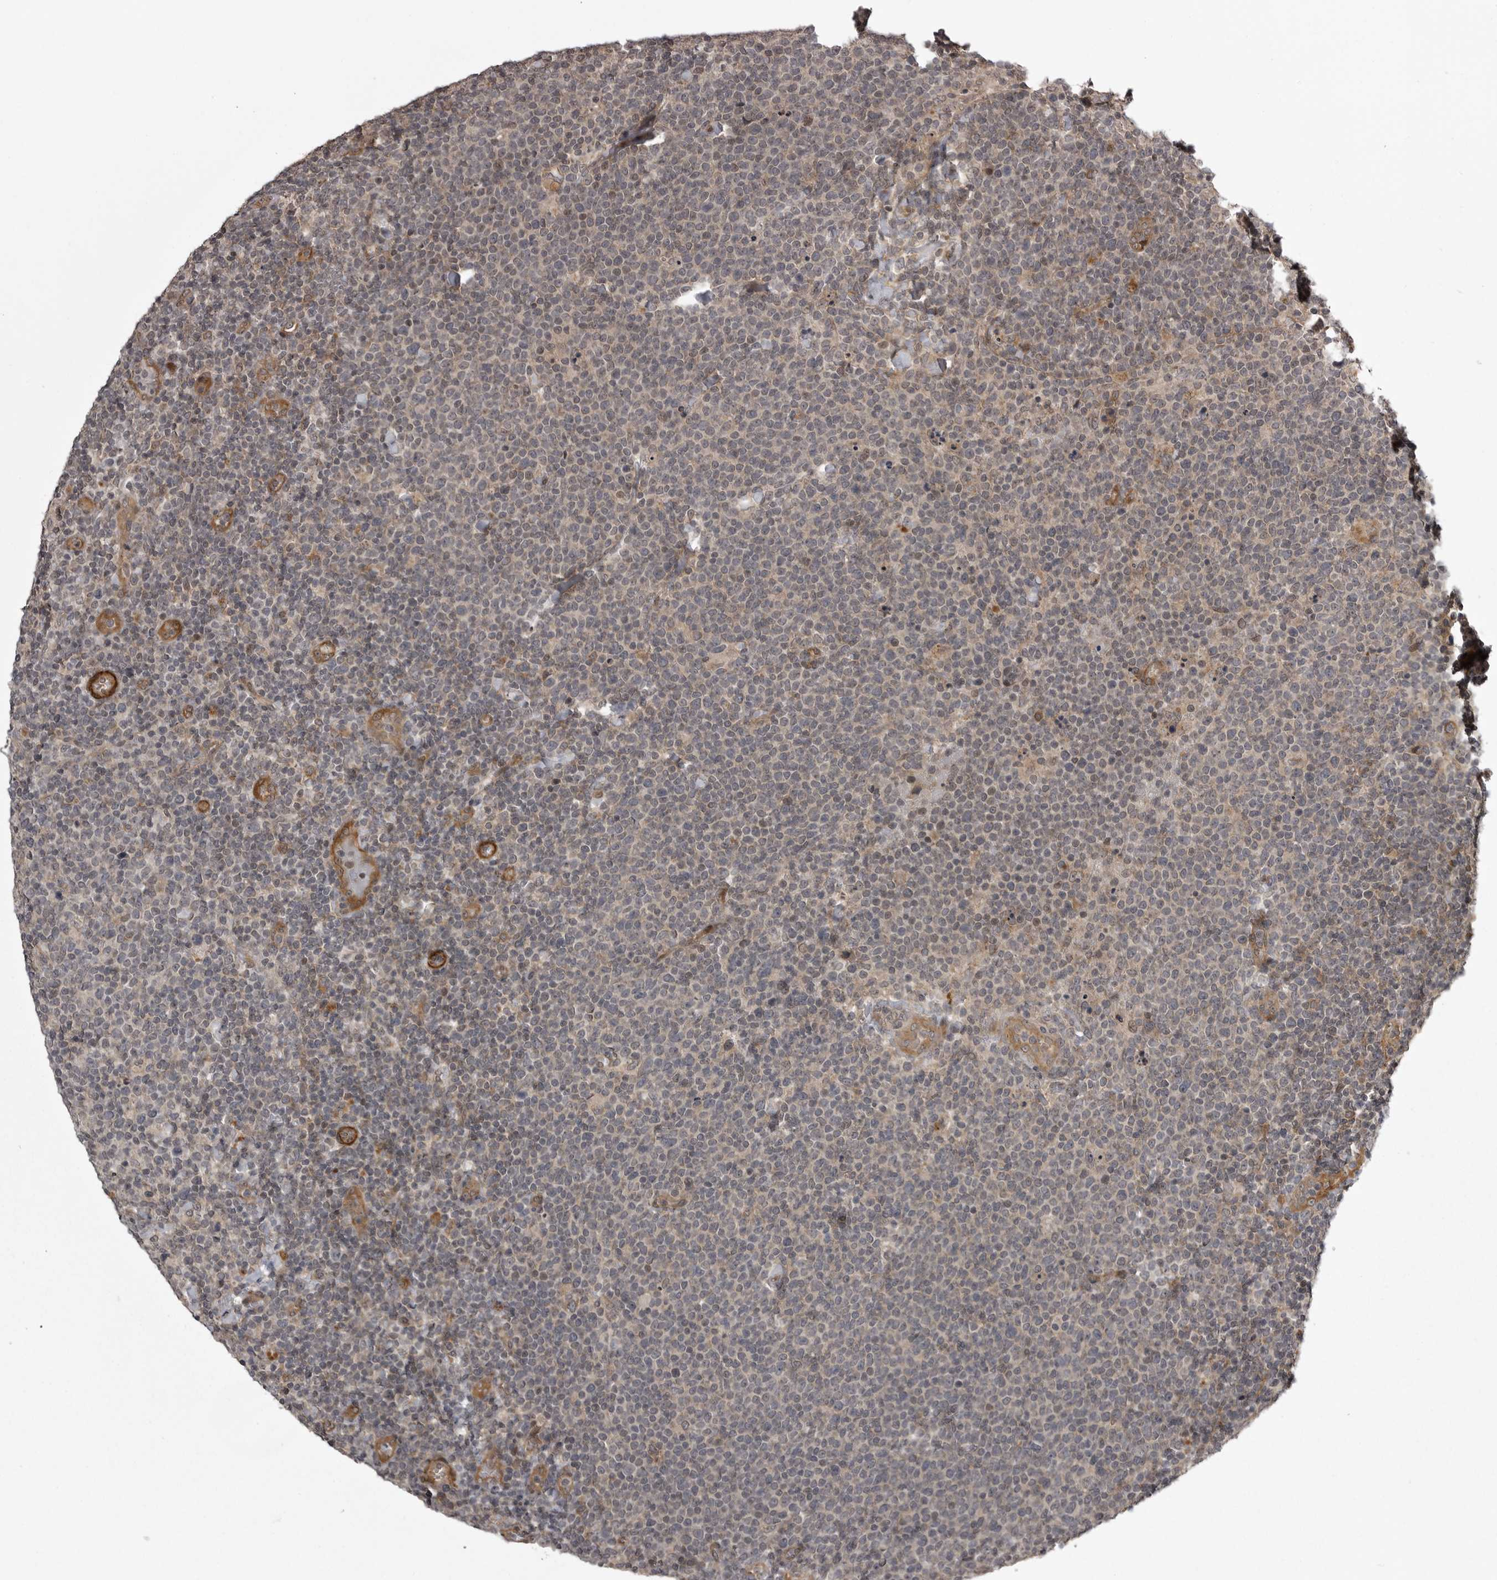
{"staining": {"intensity": "negative", "quantity": "none", "location": "none"}, "tissue": "lymphoma", "cell_type": "Tumor cells", "image_type": "cancer", "snomed": [{"axis": "morphology", "description": "Malignant lymphoma, non-Hodgkin's type, High grade"}, {"axis": "topography", "description": "Lymph node"}], "caption": "High-grade malignant lymphoma, non-Hodgkin's type was stained to show a protein in brown. There is no significant positivity in tumor cells. (DAB (3,3'-diaminobenzidine) IHC visualized using brightfield microscopy, high magnification).", "gene": "SNX16", "patient": {"sex": "male", "age": 61}}